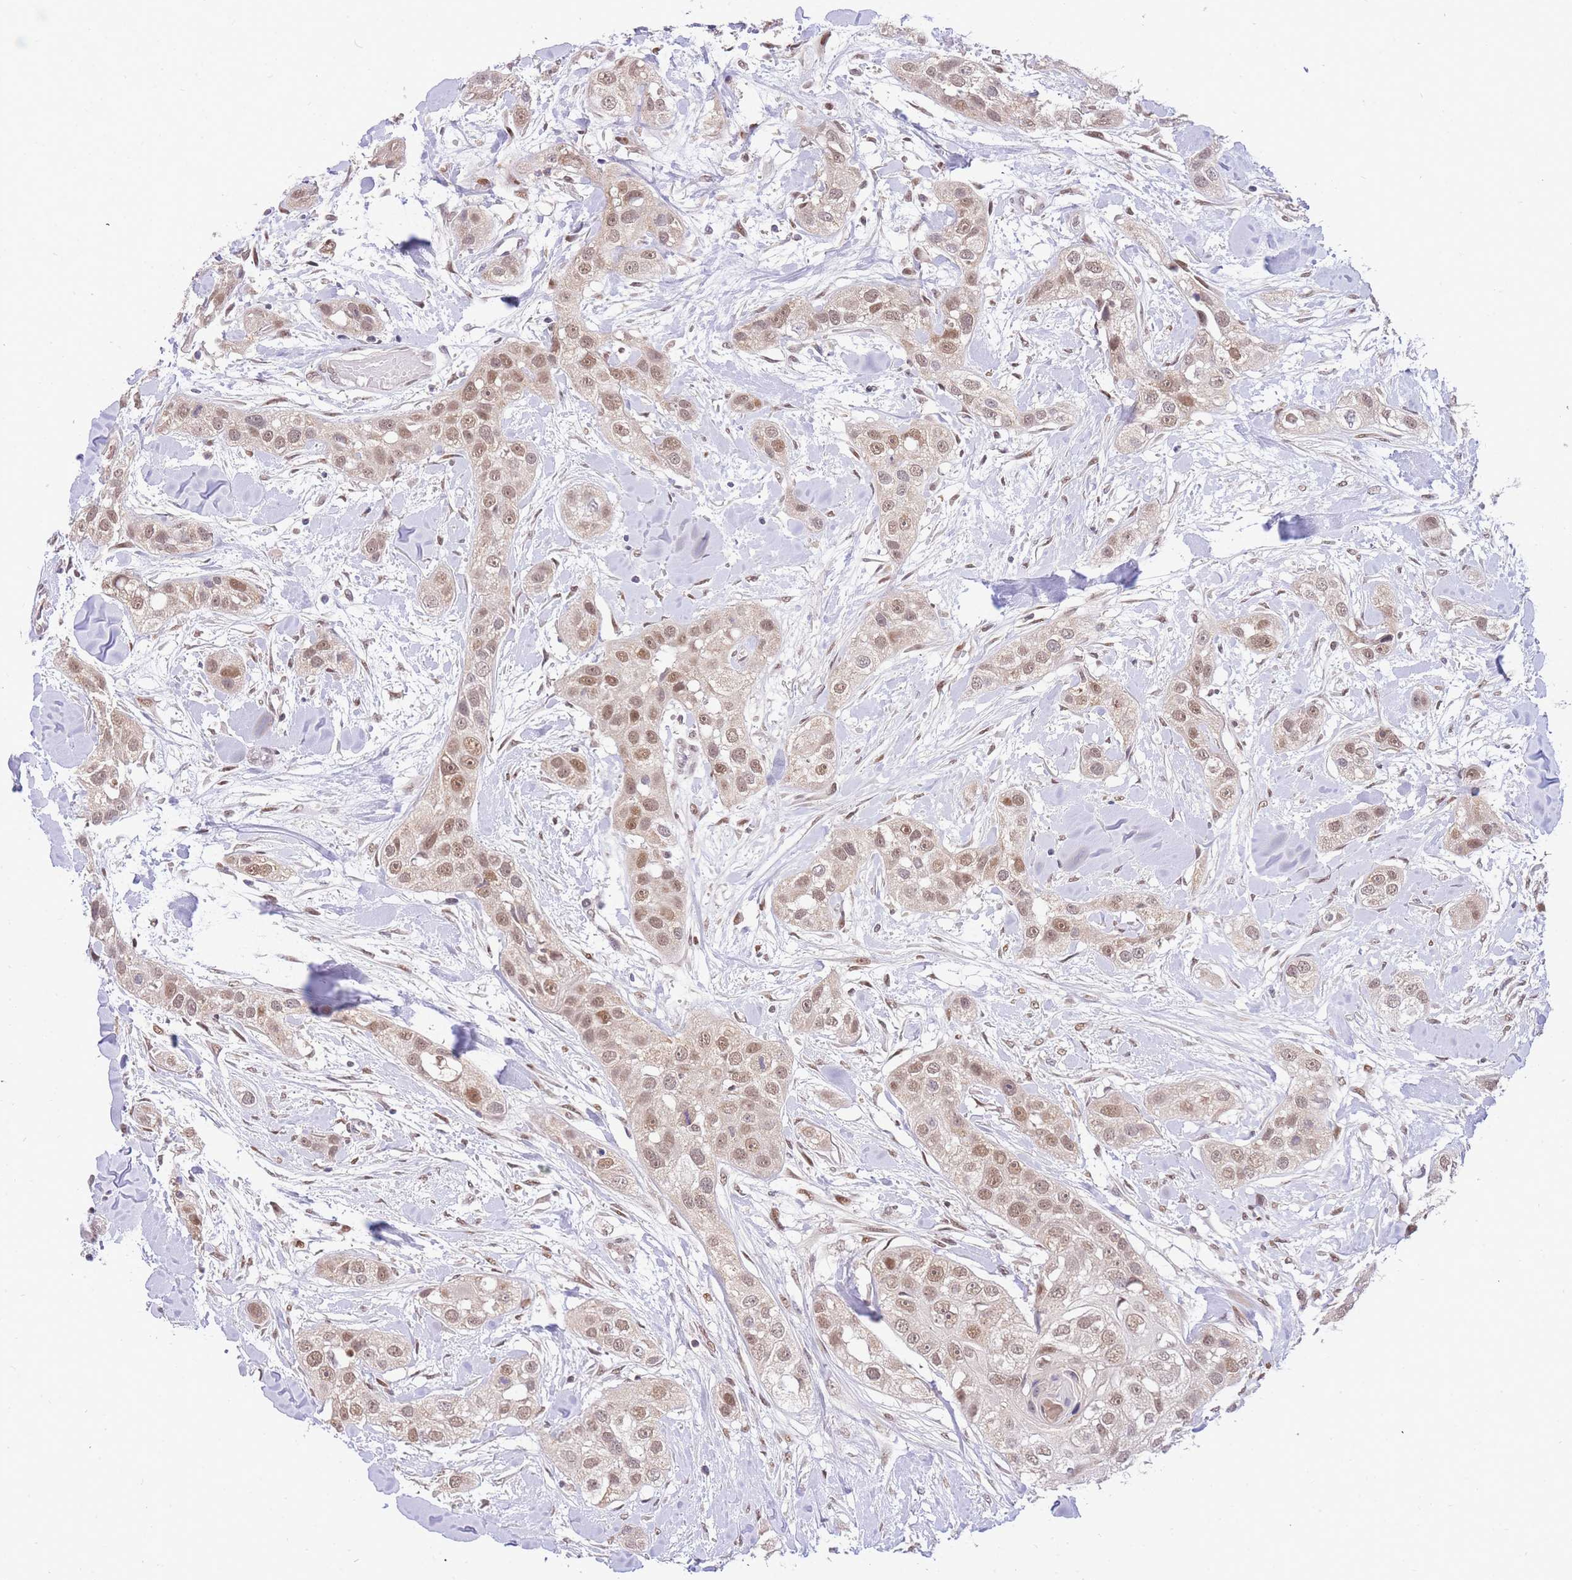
{"staining": {"intensity": "moderate", "quantity": ">75%", "location": "nuclear"}, "tissue": "head and neck cancer", "cell_type": "Tumor cells", "image_type": "cancer", "snomed": [{"axis": "morphology", "description": "Normal tissue, NOS"}, {"axis": "morphology", "description": "Squamous cell carcinoma, NOS"}, {"axis": "topography", "description": "Skeletal muscle"}, {"axis": "topography", "description": "Head-Neck"}], "caption": "Brown immunohistochemical staining in squamous cell carcinoma (head and neck) displays moderate nuclear positivity in approximately >75% of tumor cells.", "gene": "PUS10", "patient": {"sex": "male", "age": 51}}